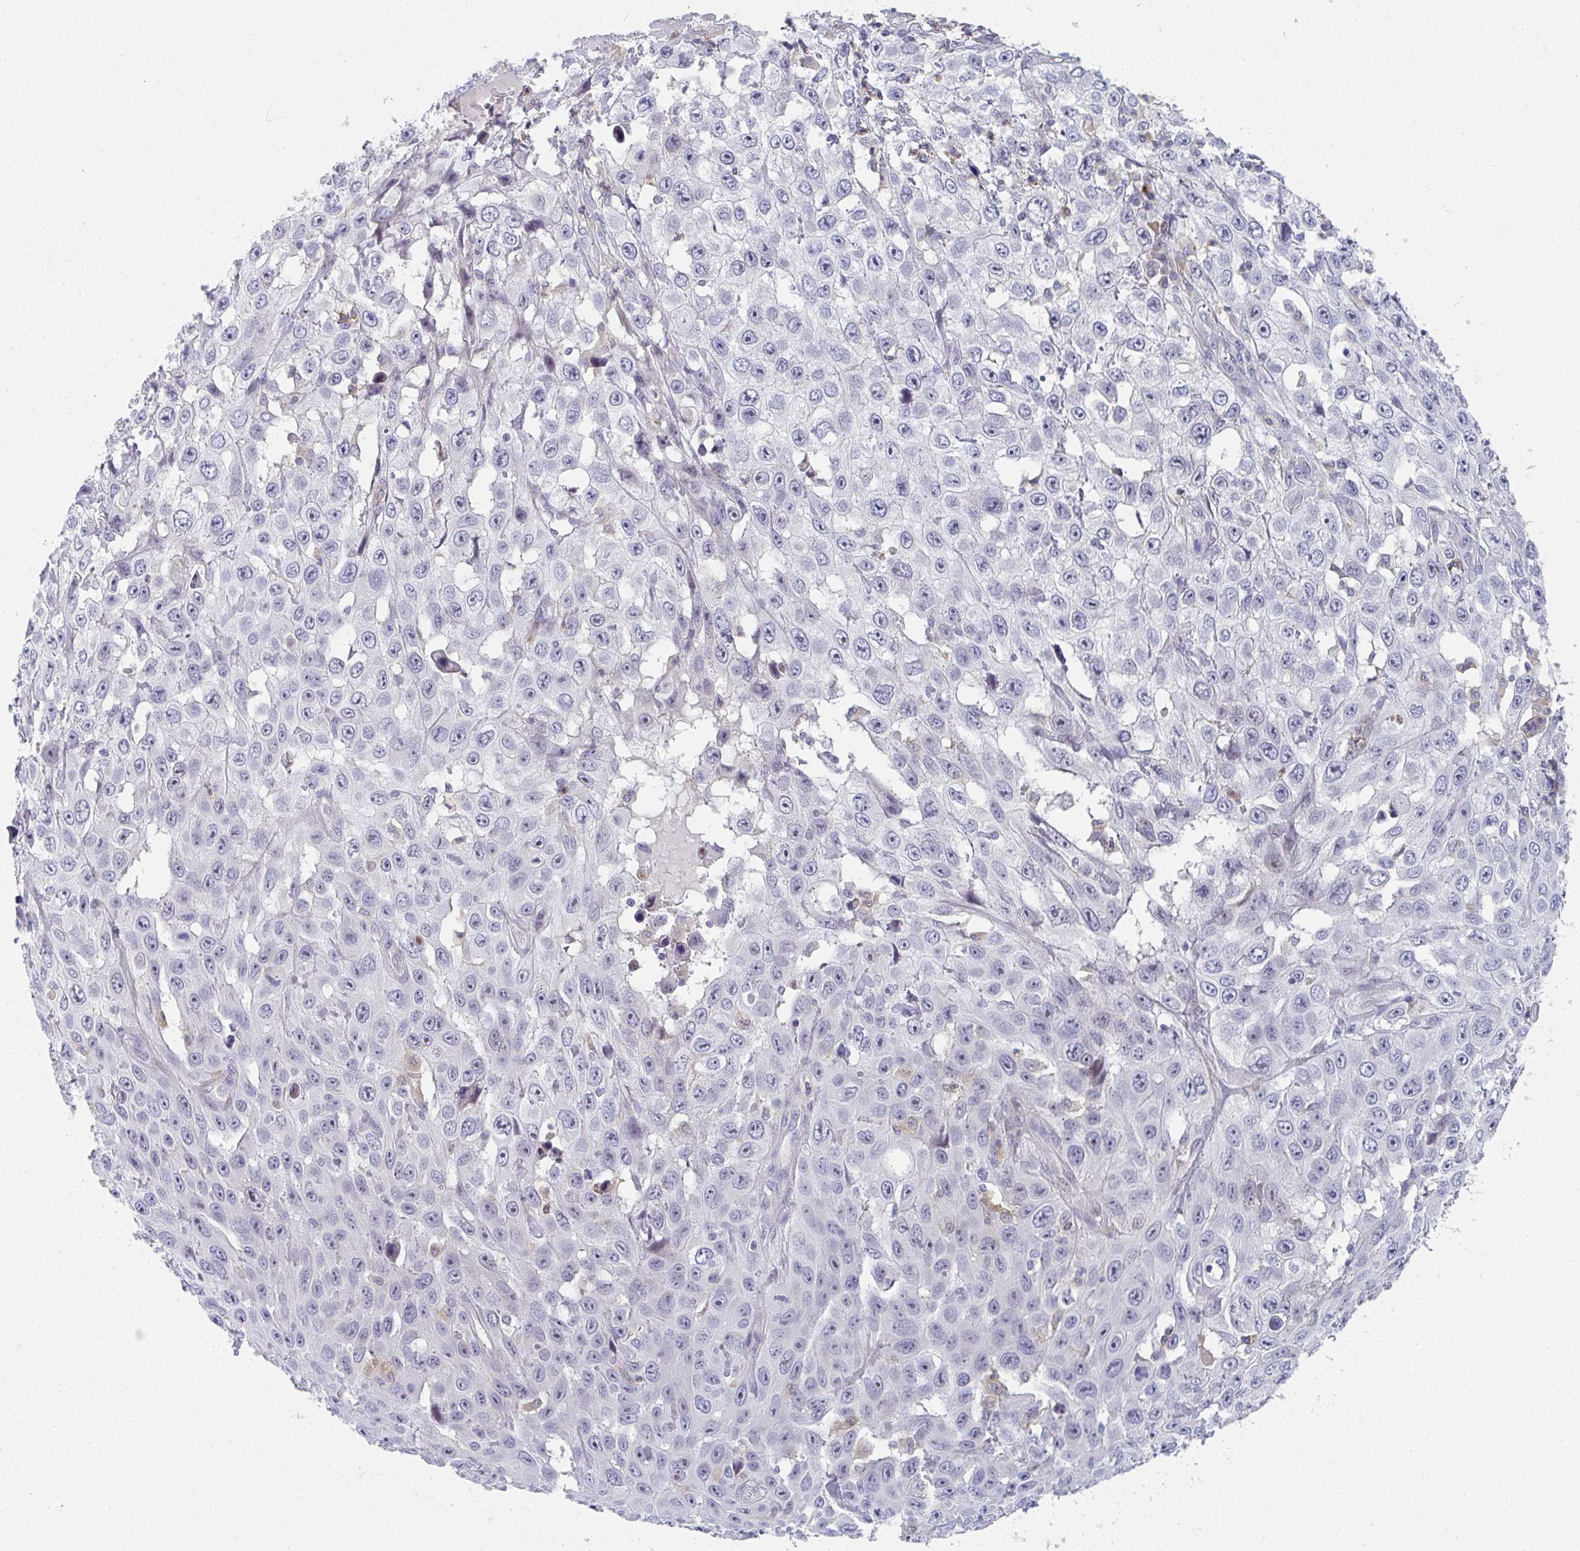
{"staining": {"intensity": "negative", "quantity": "none", "location": "none"}, "tissue": "skin cancer", "cell_type": "Tumor cells", "image_type": "cancer", "snomed": [{"axis": "morphology", "description": "Squamous cell carcinoma, NOS"}, {"axis": "topography", "description": "Skin"}], "caption": "DAB (3,3'-diaminobenzidine) immunohistochemical staining of skin cancer (squamous cell carcinoma) demonstrates no significant positivity in tumor cells.", "gene": "KLHL33", "patient": {"sex": "male", "age": 82}}